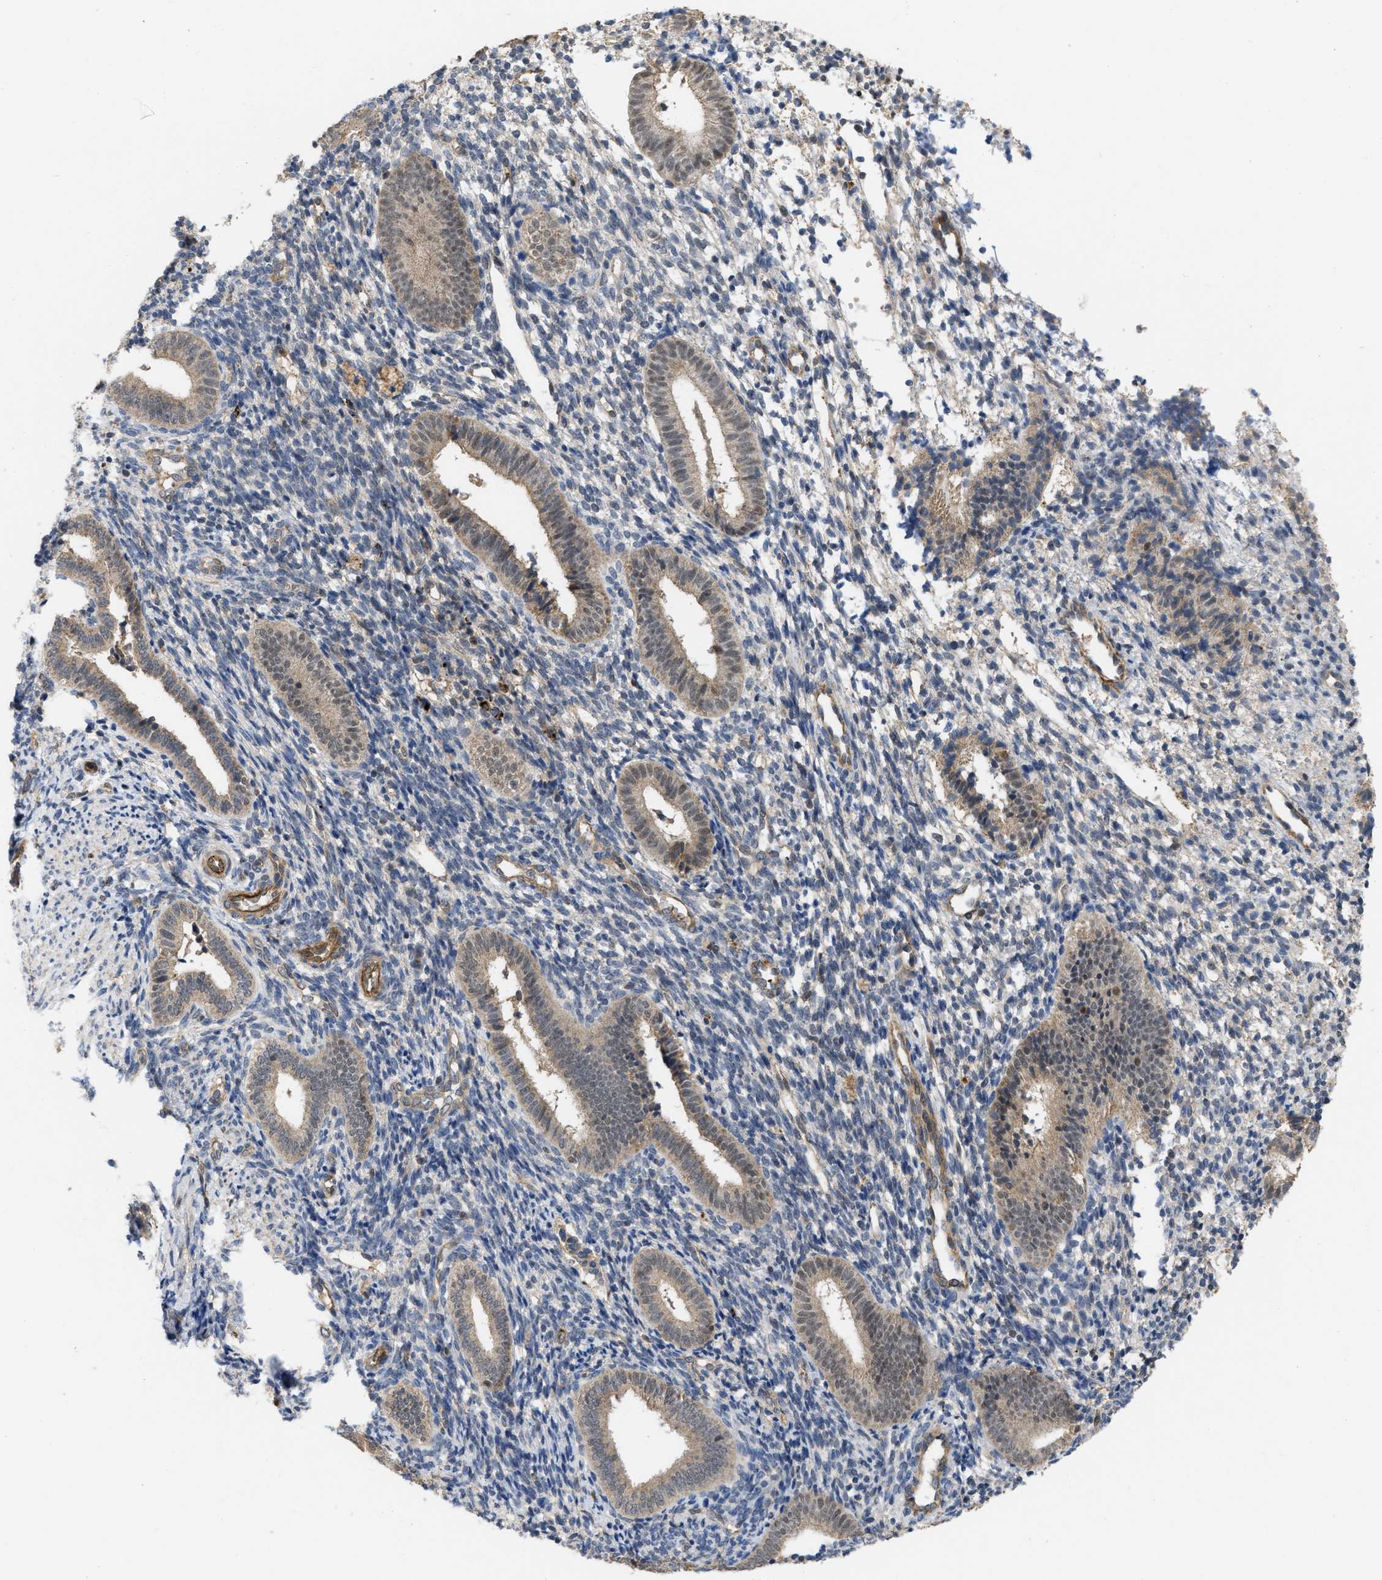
{"staining": {"intensity": "negative", "quantity": "none", "location": "none"}, "tissue": "endometrium", "cell_type": "Cells in endometrial stroma", "image_type": "normal", "snomed": [{"axis": "morphology", "description": "Normal tissue, NOS"}, {"axis": "topography", "description": "Uterus"}, {"axis": "topography", "description": "Endometrium"}], "caption": "Immunohistochemistry micrograph of unremarkable endometrium: human endometrium stained with DAB (3,3'-diaminobenzidine) displays no significant protein positivity in cells in endometrial stroma. The staining was performed using DAB to visualize the protein expression in brown, while the nuclei were stained in blue with hematoxylin (Magnification: 20x).", "gene": "NAPEPLD", "patient": {"sex": "female", "age": 33}}